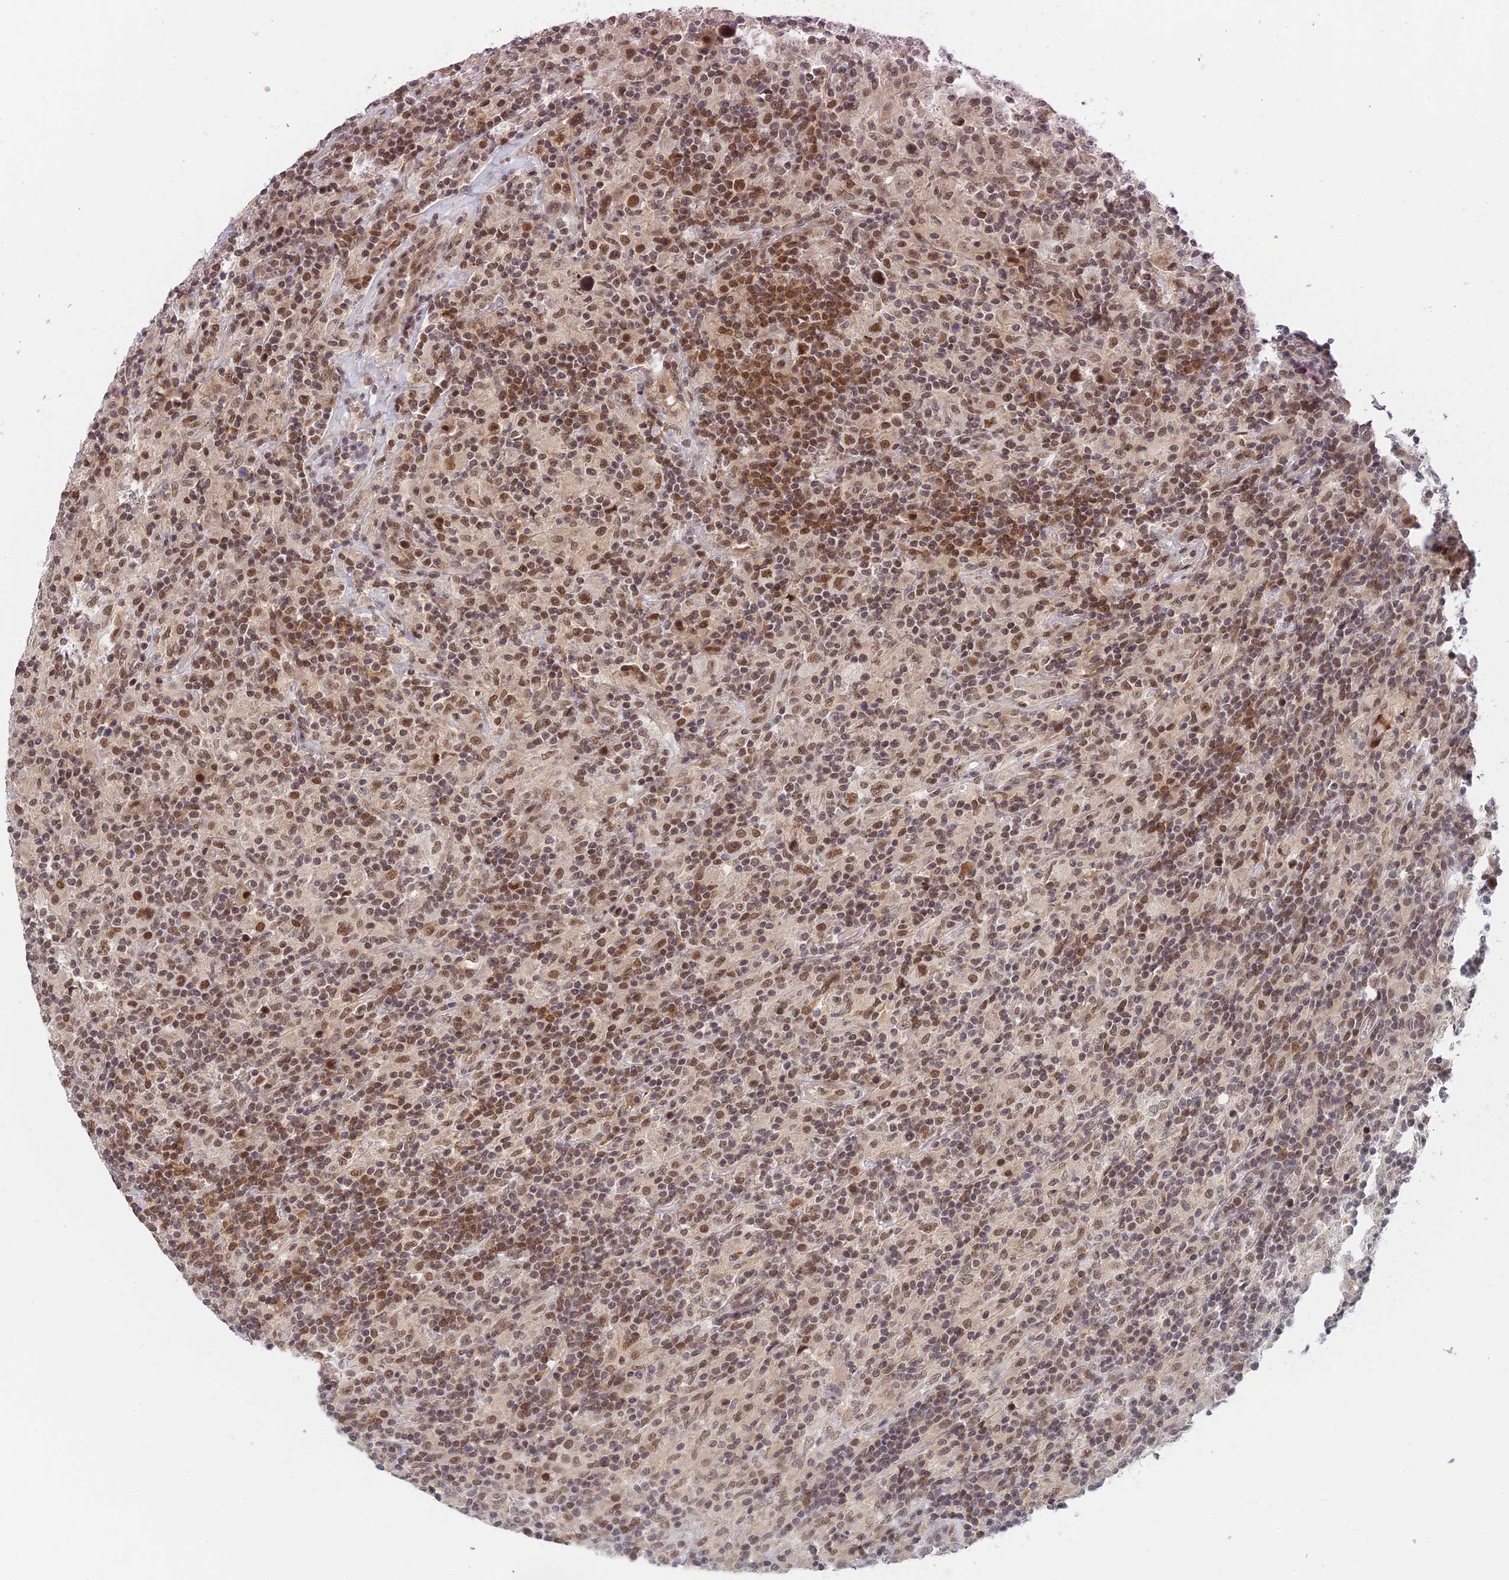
{"staining": {"intensity": "strong", "quantity": ">75%", "location": "nuclear"}, "tissue": "lymphoma", "cell_type": "Tumor cells", "image_type": "cancer", "snomed": [{"axis": "morphology", "description": "Hodgkin's disease, NOS"}, {"axis": "topography", "description": "Lymph node"}], "caption": "Human lymphoma stained with a protein marker exhibits strong staining in tumor cells.", "gene": "TCEA2", "patient": {"sex": "male", "age": 70}}